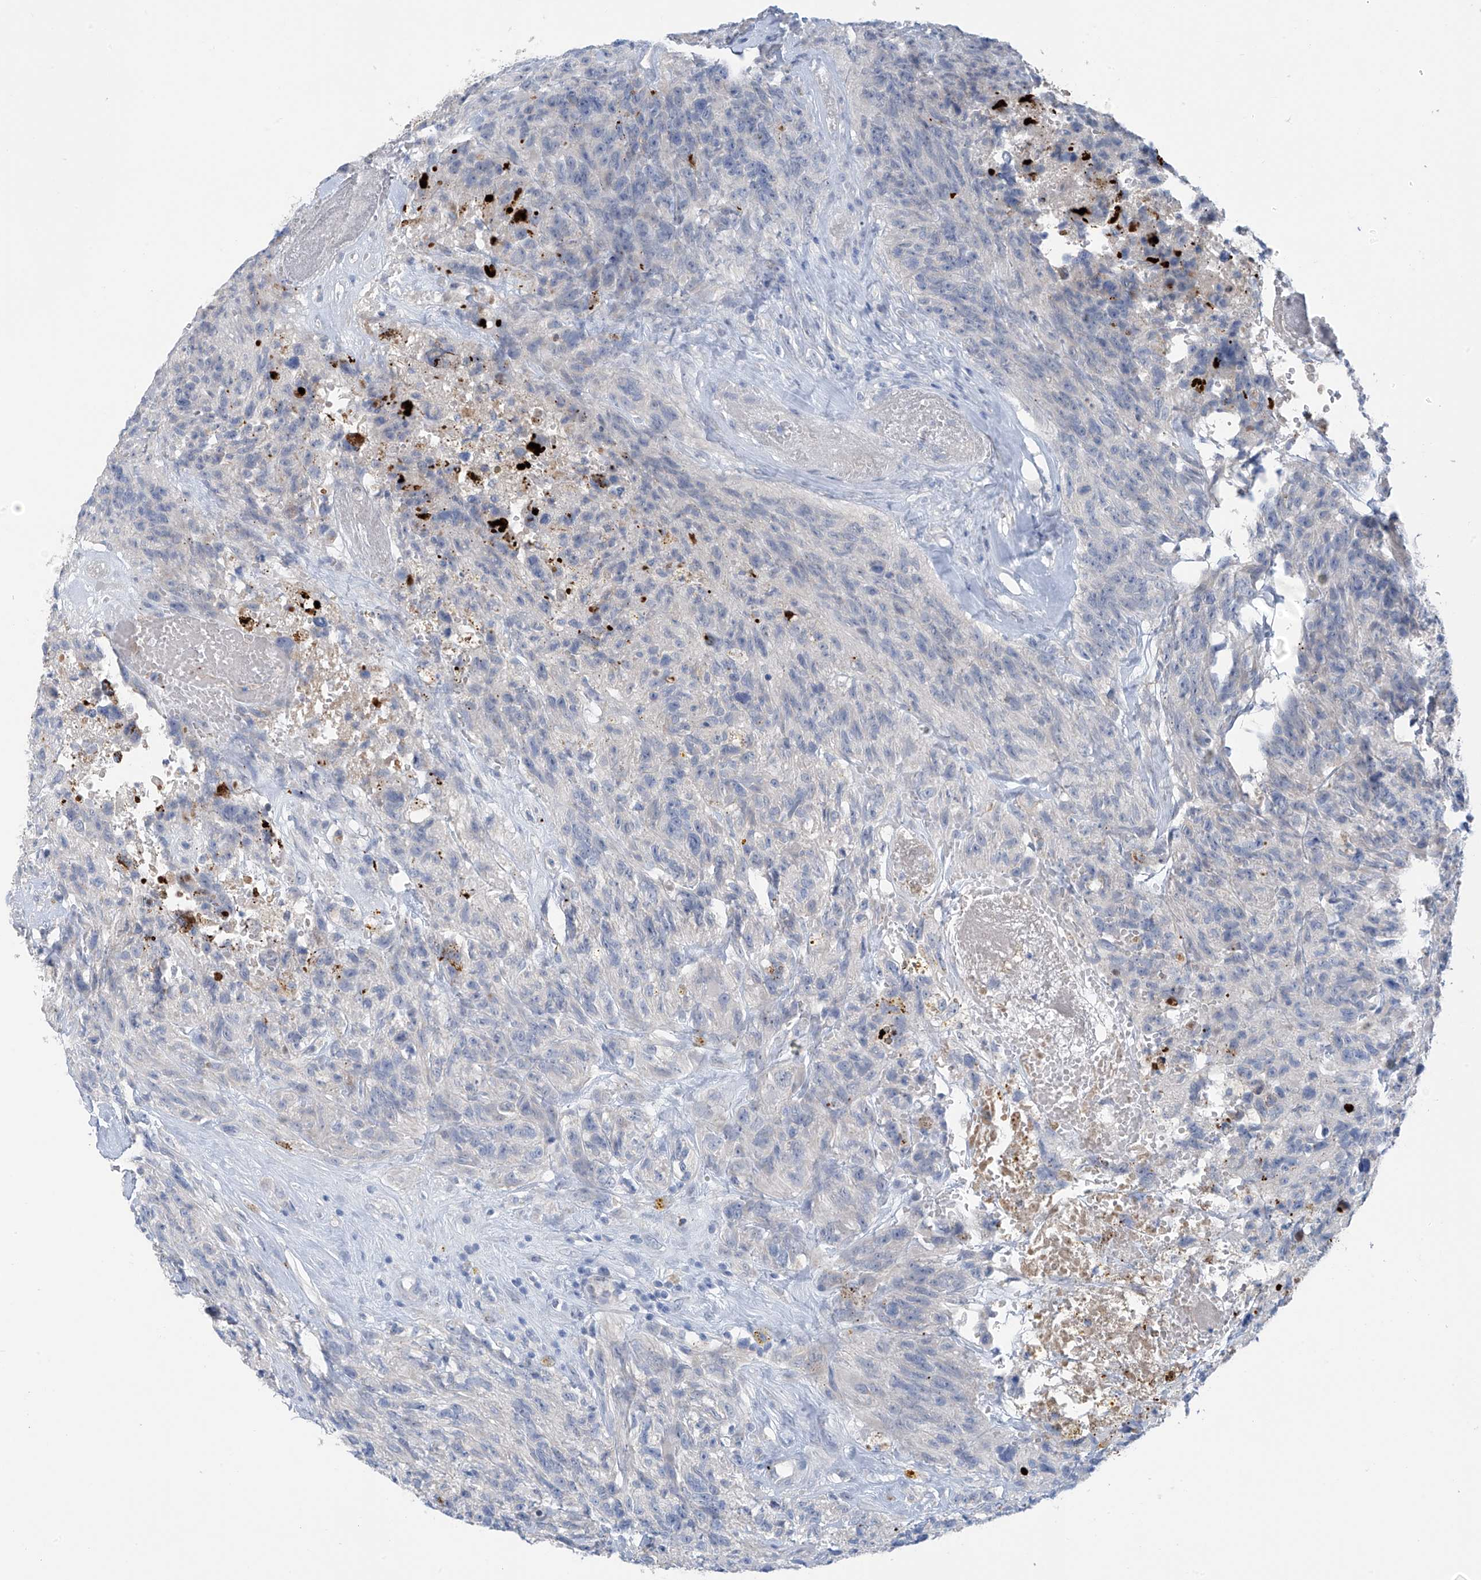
{"staining": {"intensity": "negative", "quantity": "none", "location": "none"}, "tissue": "glioma", "cell_type": "Tumor cells", "image_type": "cancer", "snomed": [{"axis": "morphology", "description": "Glioma, malignant, High grade"}, {"axis": "topography", "description": "Brain"}], "caption": "Micrograph shows no protein positivity in tumor cells of glioma tissue.", "gene": "ZNF793", "patient": {"sex": "male", "age": 69}}